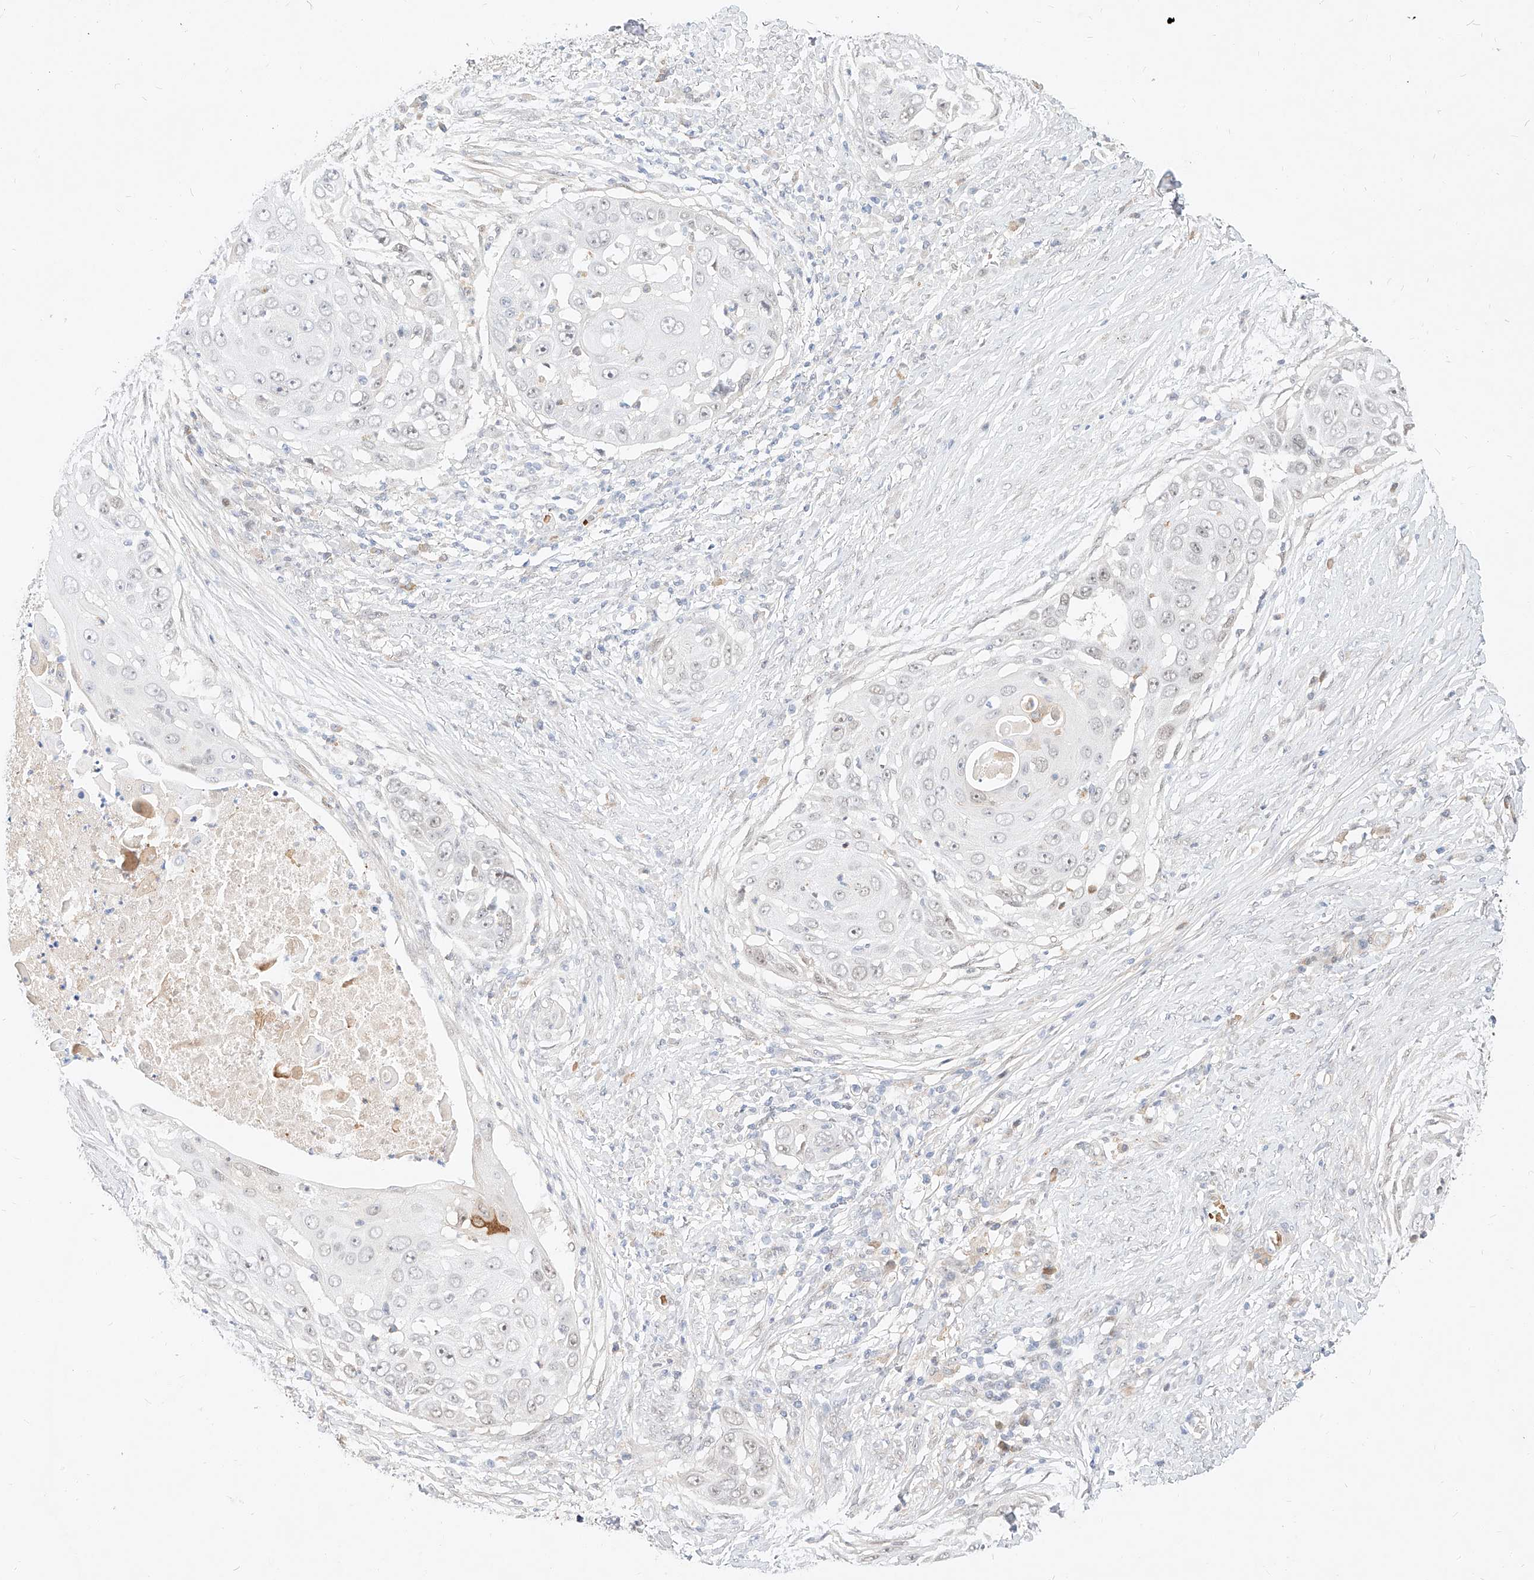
{"staining": {"intensity": "negative", "quantity": "none", "location": "none"}, "tissue": "skin cancer", "cell_type": "Tumor cells", "image_type": "cancer", "snomed": [{"axis": "morphology", "description": "Squamous cell carcinoma, NOS"}, {"axis": "topography", "description": "Skin"}], "caption": "DAB immunohistochemical staining of human skin squamous cell carcinoma reveals no significant positivity in tumor cells.", "gene": "CBX8", "patient": {"sex": "female", "age": 44}}